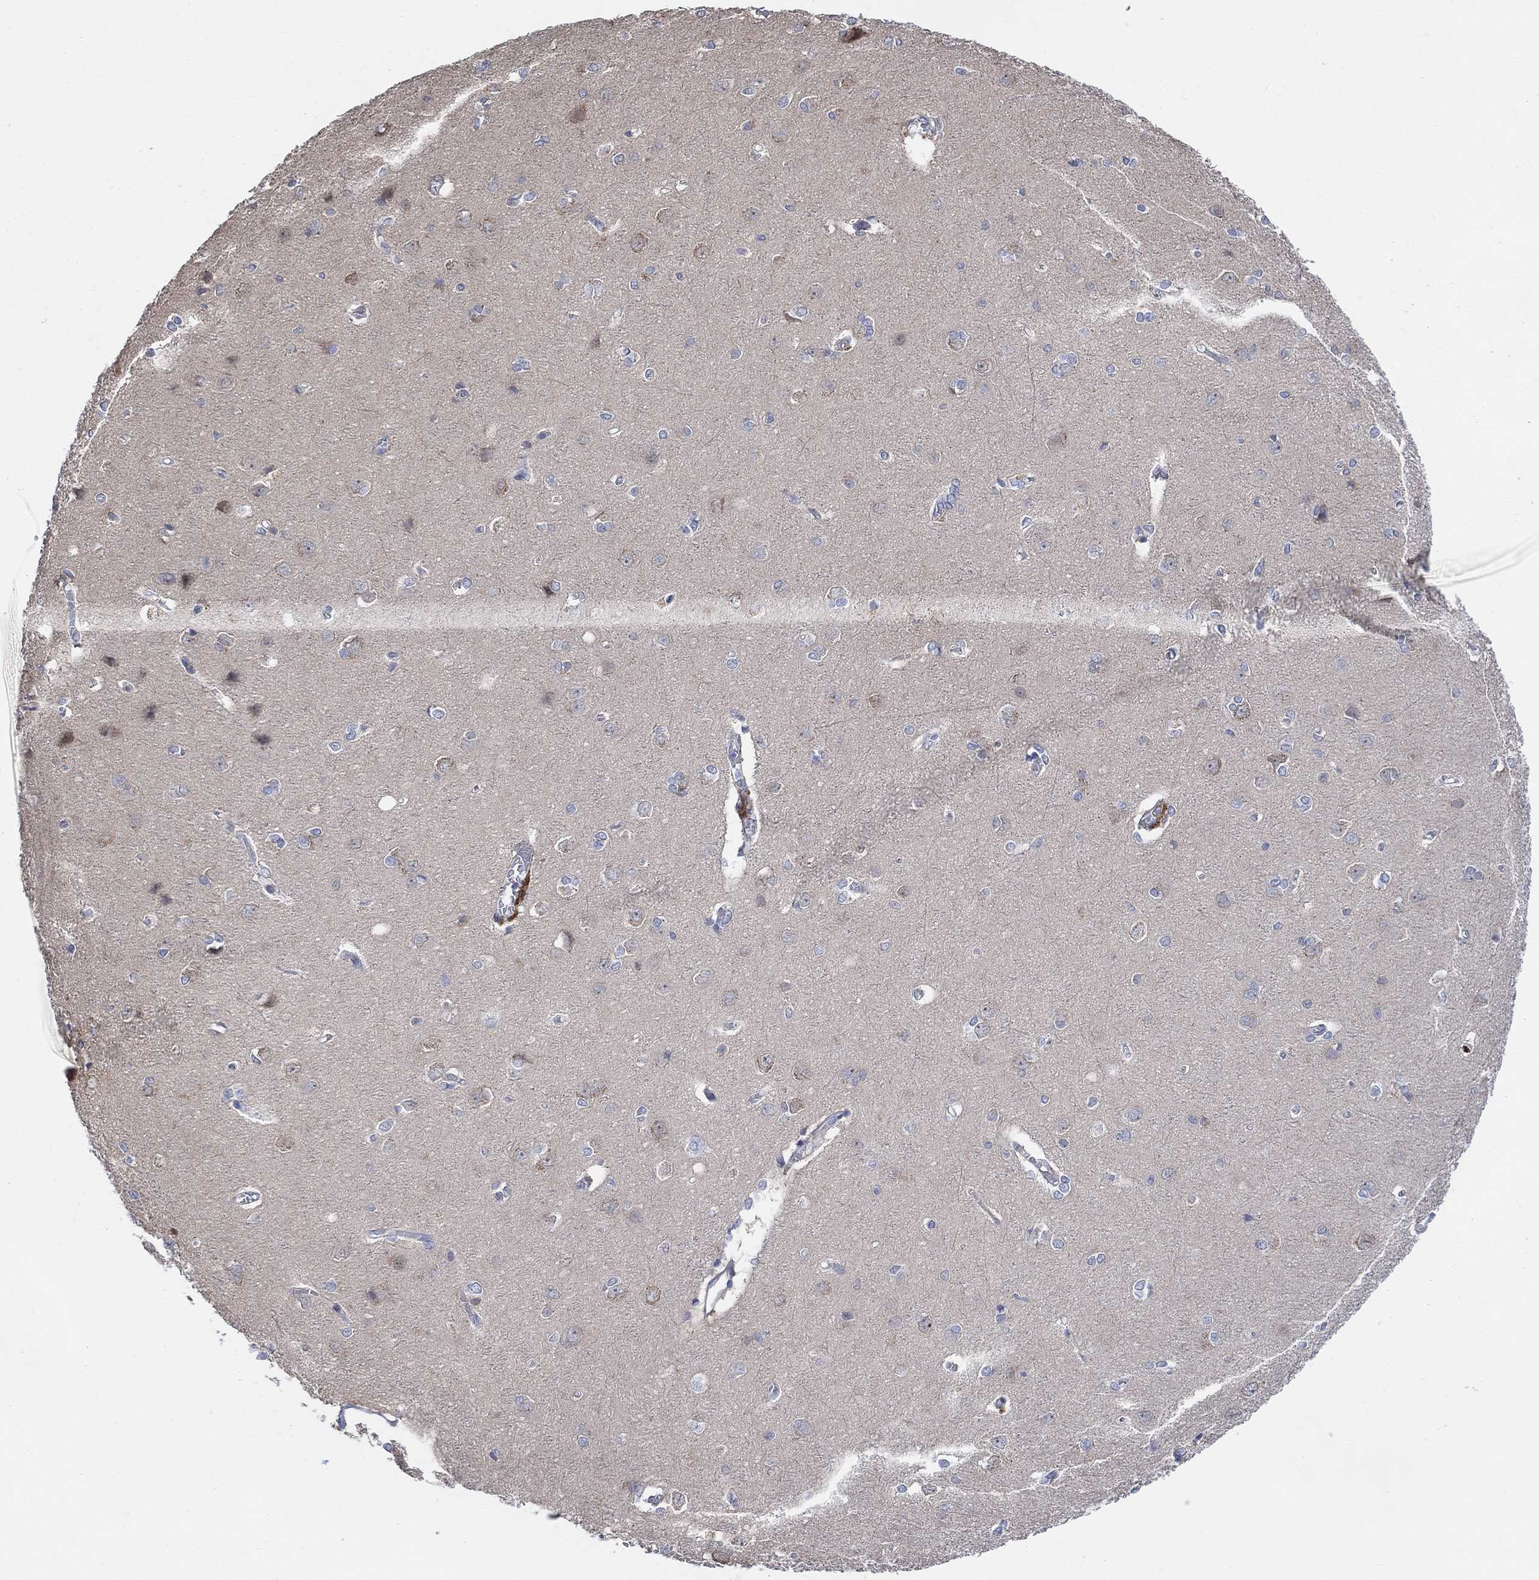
{"staining": {"intensity": "negative", "quantity": "none", "location": "none"}, "tissue": "cerebral cortex", "cell_type": "Endothelial cells", "image_type": "normal", "snomed": [{"axis": "morphology", "description": "Normal tissue, NOS"}, {"axis": "topography", "description": "Cerebral cortex"}], "caption": "Photomicrograph shows no significant protein positivity in endothelial cells of benign cerebral cortex. The staining is performed using DAB brown chromogen with nuclei counter-stained in using hematoxylin.", "gene": "CNTF", "patient": {"sex": "male", "age": 37}}